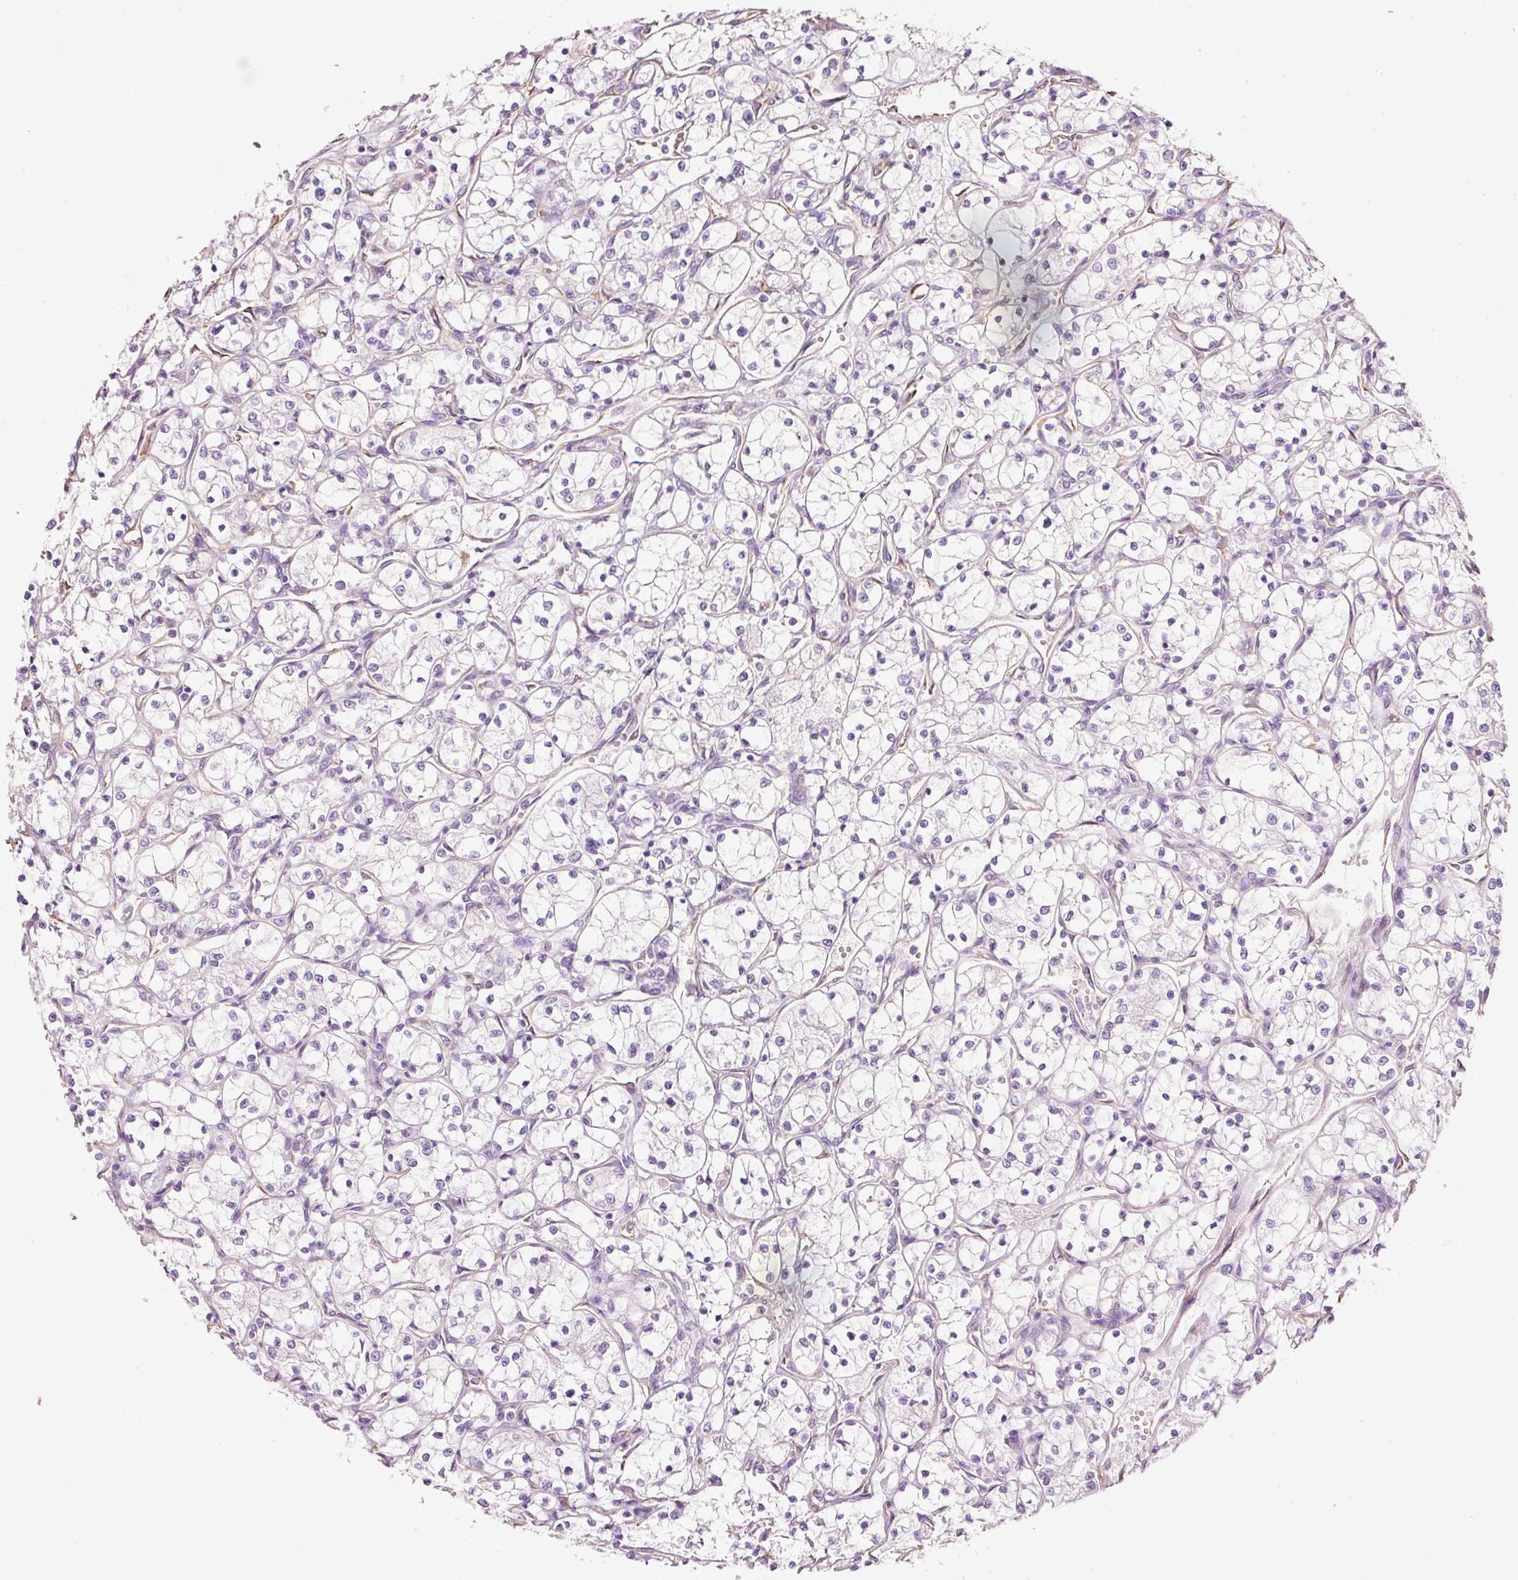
{"staining": {"intensity": "negative", "quantity": "none", "location": "none"}, "tissue": "renal cancer", "cell_type": "Tumor cells", "image_type": "cancer", "snomed": [{"axis": "morphology", "description": "Adenocarcinoma, NOS"}, {"axis": "topography", "description": "Kidney"}], "caption": "Image shows no significant protein positivity in tumor cells of renal adenocarcinoma.", "gene": "GCG", "patient": {"sex": "female", "age": 69}}